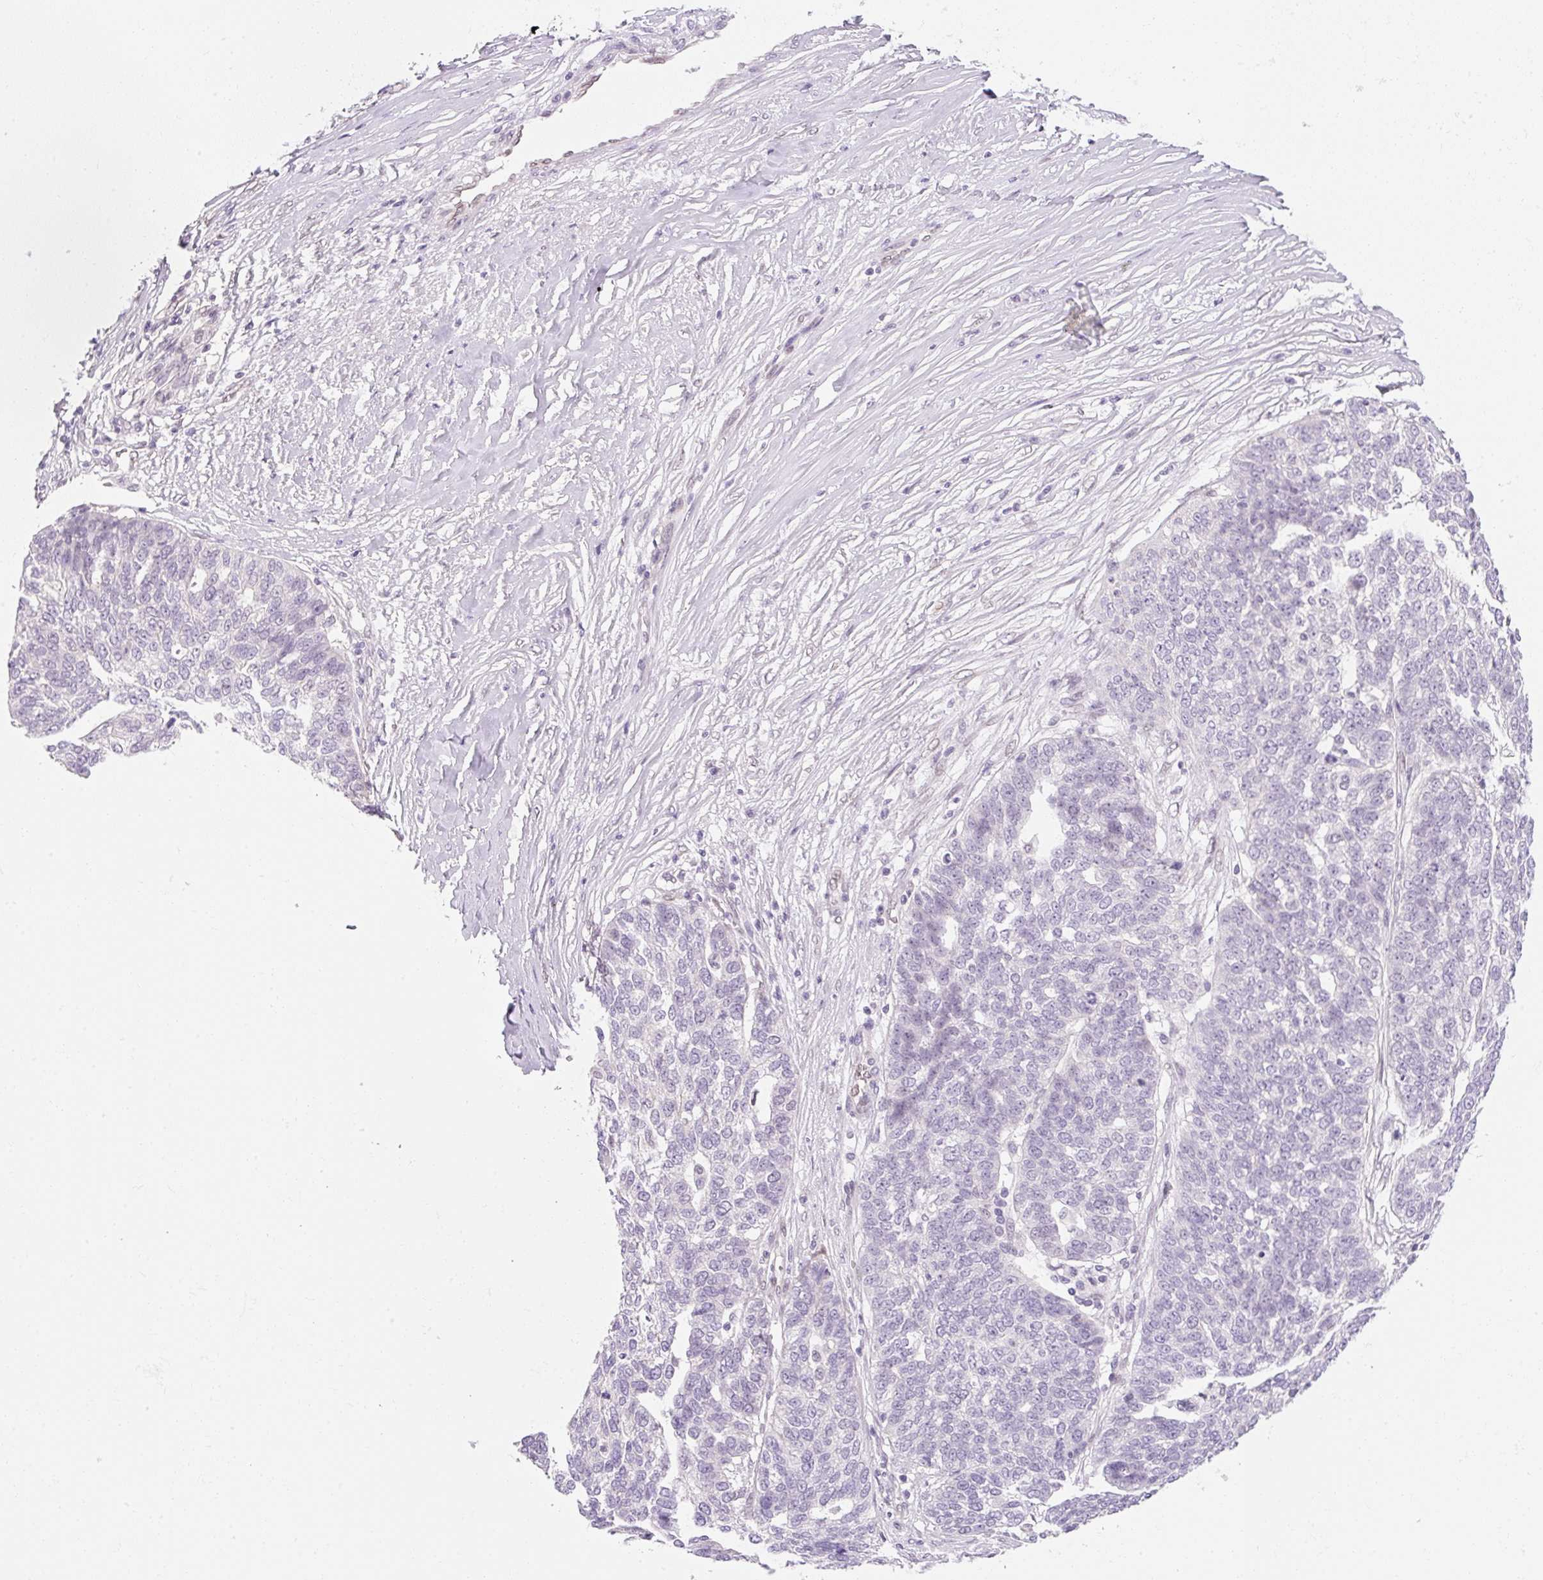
{"staining": {"intensity": "negative", "quantity": "none", "location": "none"}, "tissue": "ovarian cancer", "cell_type": "Tumor cells", "image_type": "cancer", "snomed": [{"axis": "morphology", "description": "Cystadenocarcinoma, serous, NOS"}, {"axis": "topography", "description": "Ovary"}], "caption": "The IHC photomicrograph has no significant staining in tumor cells of serous cystadenocarcinoma (ovarian) tissue. Brightfield microscopy of IHC stained with DAB (3,3'-diaminobenzidine) (brown) and hematoxylin (blue), captured at high magnification.", "gene": "SYNE3", "patient": {"sex": "female", "age": 59}}